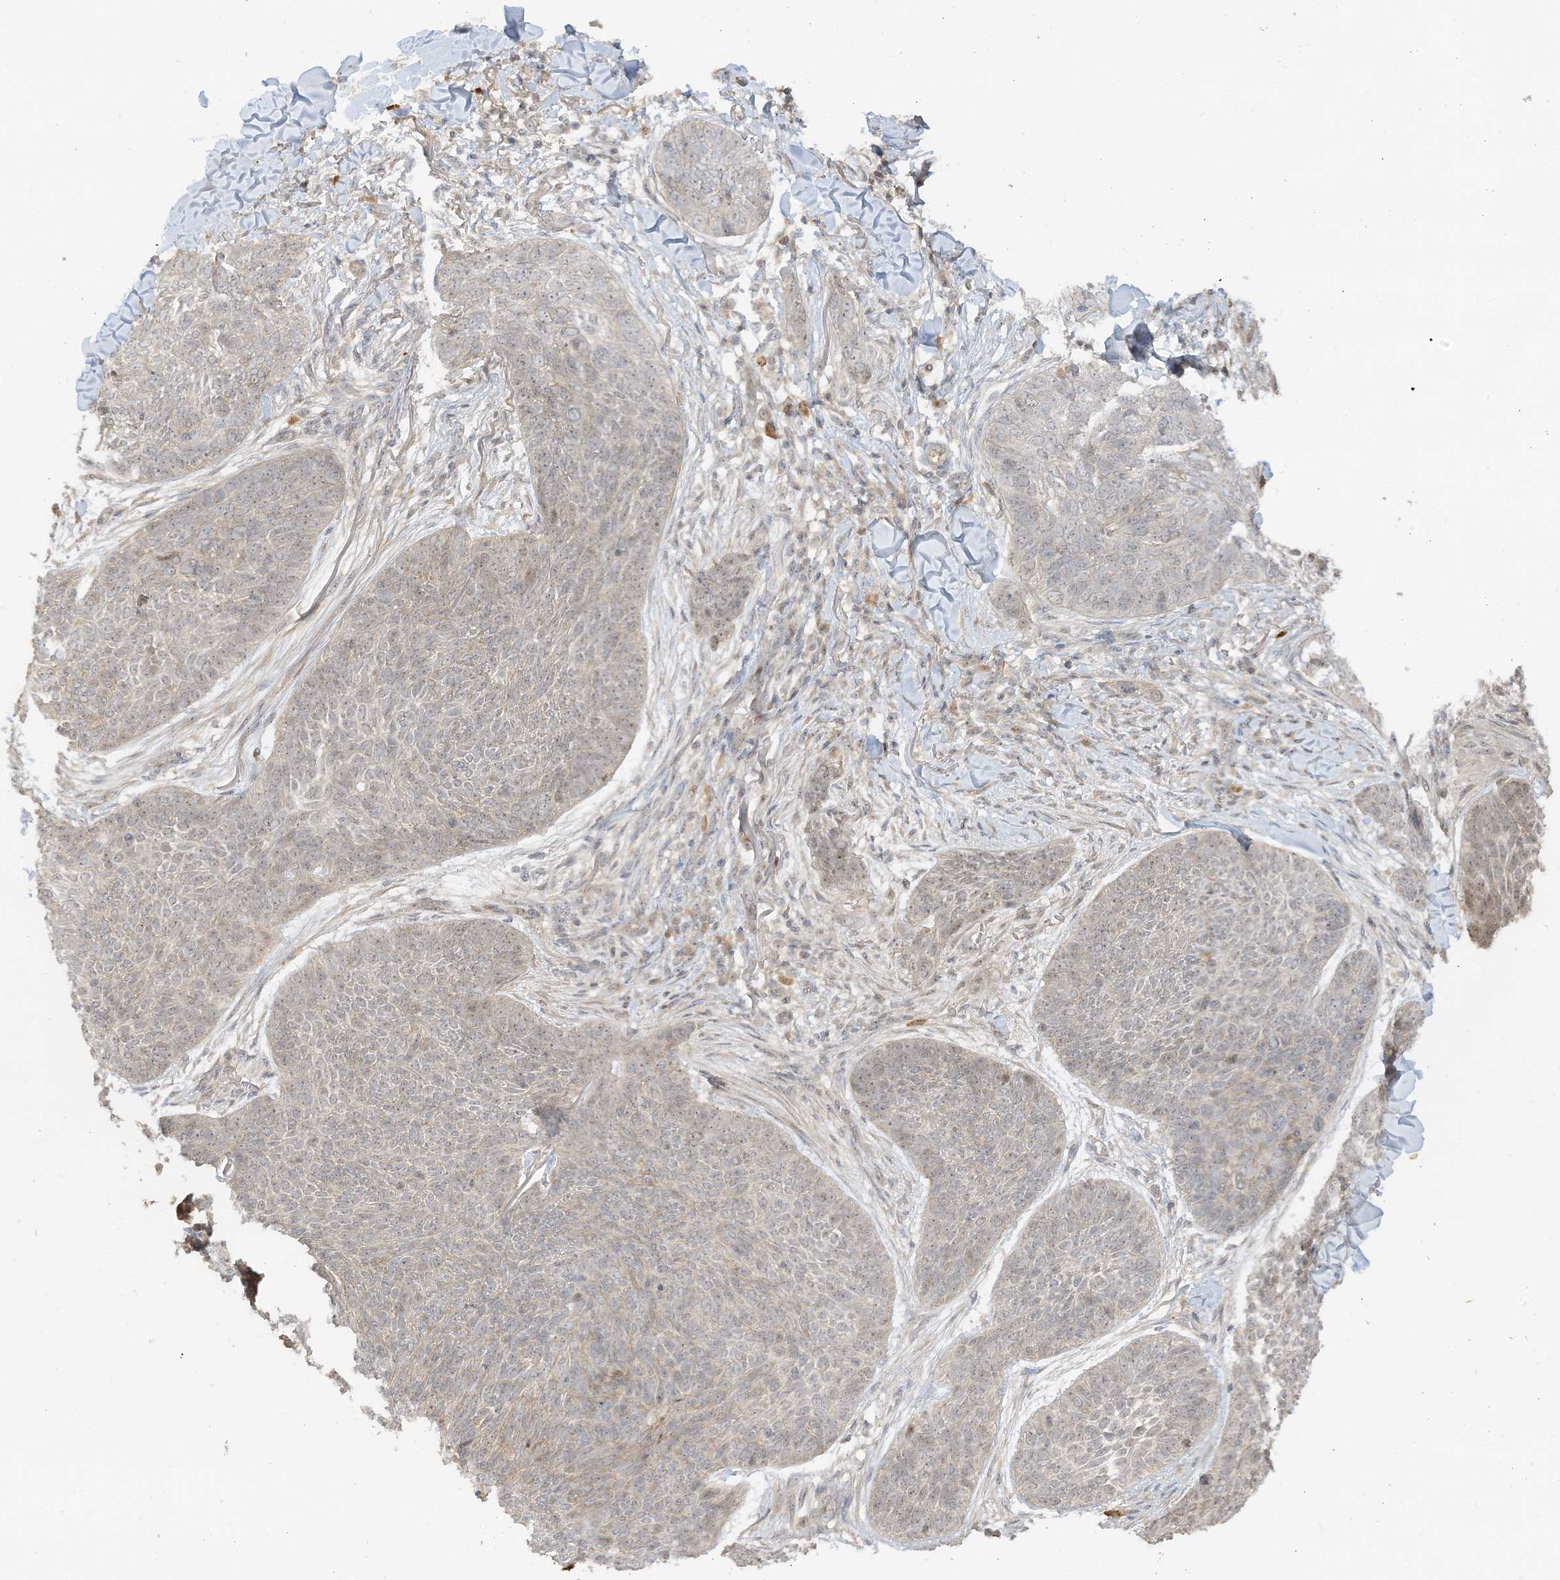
{"staining": {"intensity": "weak", "quantity": ">75%", "location": "cytoplasmic/membranous,nuclear"}, "tissue": "skin cancer", "cell_type": "Tumor cells", "image_type": "cancer", "snomed": [{"axis": "morphology", "description": "Basal cell carcinoma"}, {"axis": "topography", "description": "Skin"}], "caption": "A histopathology image of human skin cancer stained for a protein displays weak cytoplasmic/membranous and nuclear brown staining in tumor cells.", "gene": "ETAA1", "patient": {"sex": "male", "age": 85}}